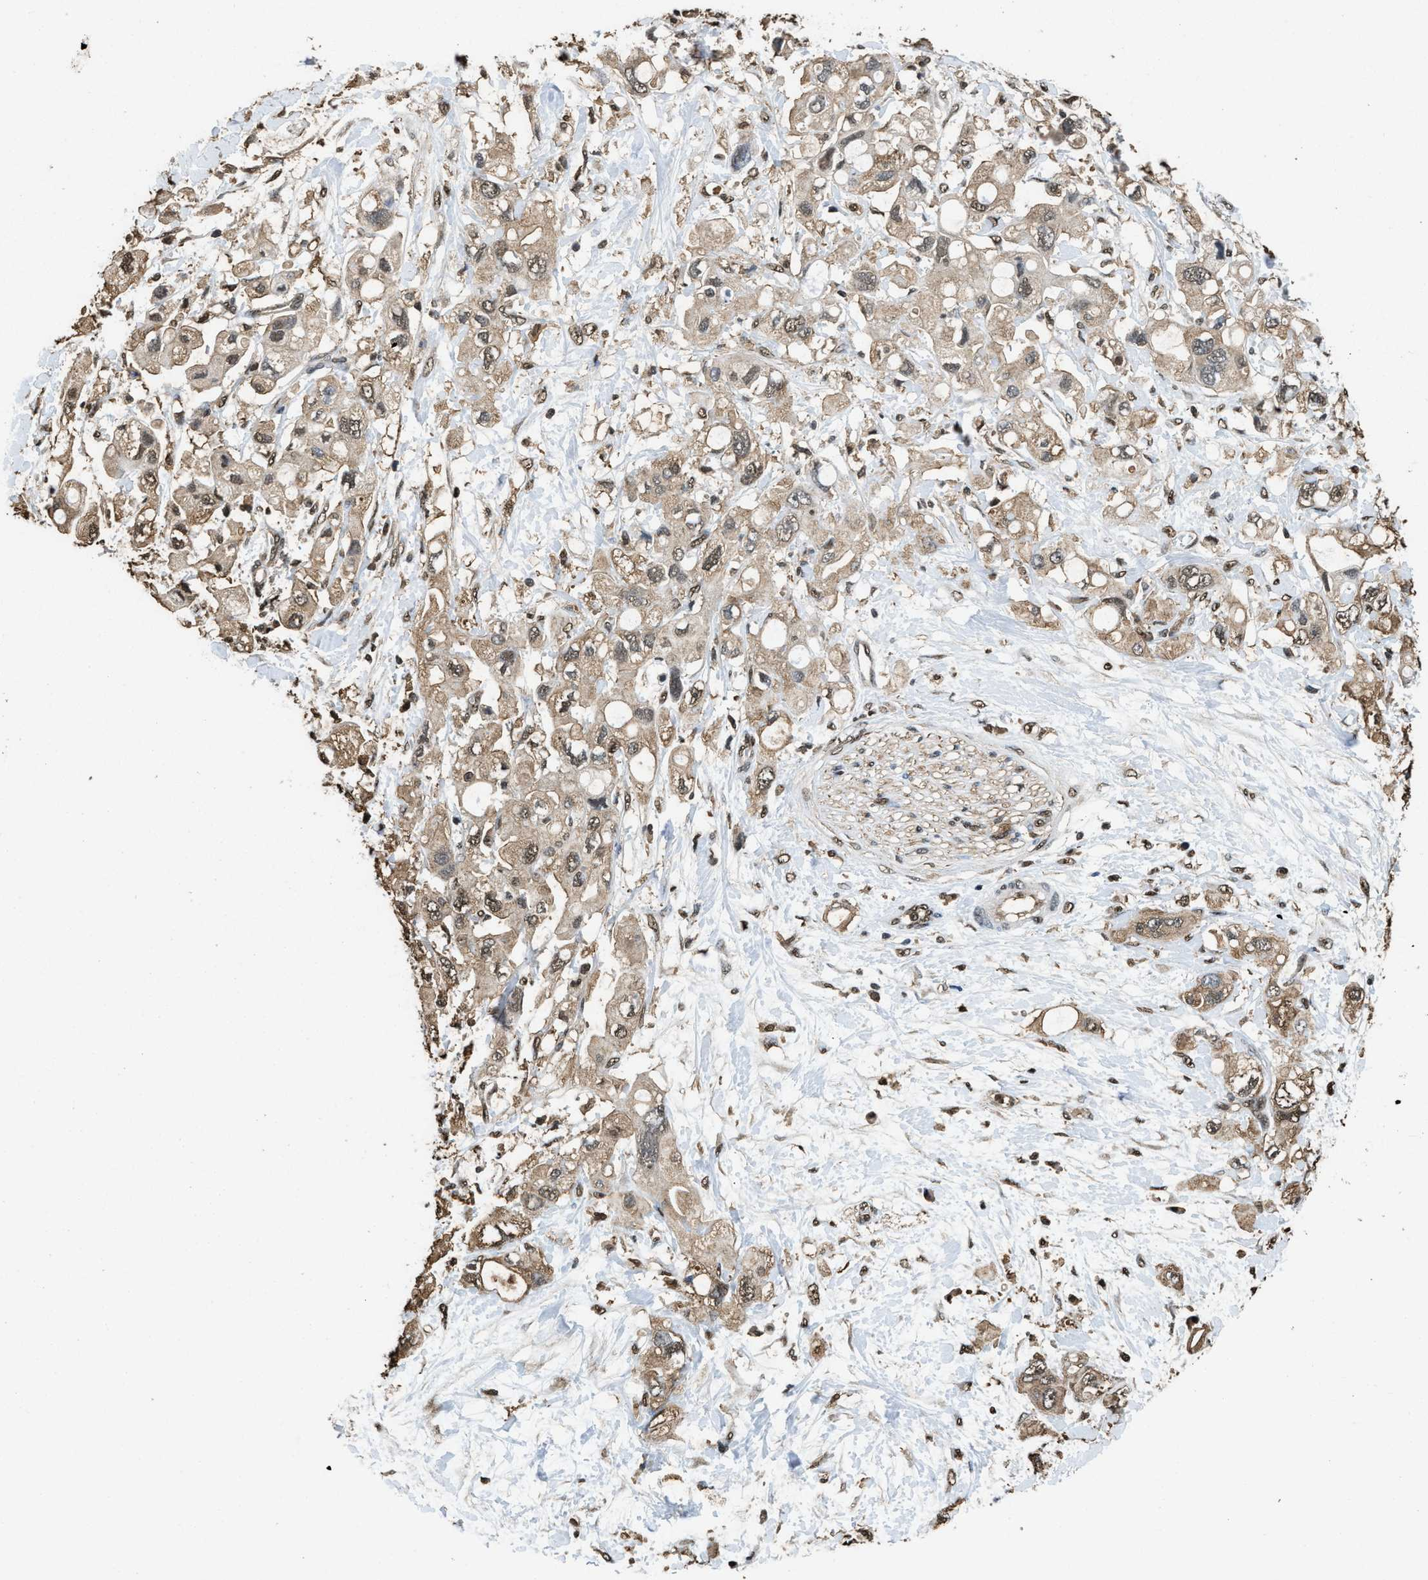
{"staining": {"intensity": "moderate", "quantity": ">75%", "location": "cytoplasmic/membranous,nuclear"}, "tissue": "pancreatic cancer", "cell_type": "Tumor cells", "image_type": "cancer", "snomed": [{"axis": "morphology", "description": "Adenocarcinoma, NOS"}, {"axis": "topography", "description": "Pancreas"}], "caption": "This micrograph displays pancreatic cancer (adenocarcinoma) stained with IHC to label a protein in brown. The cytoplasmic/membranous and nuclear of tumor cells show moderate positivity for the protein. Nuclei are counter-stained blue.", "gene": "GAPDH", "patient": {"sex": "female", "age": 56}}